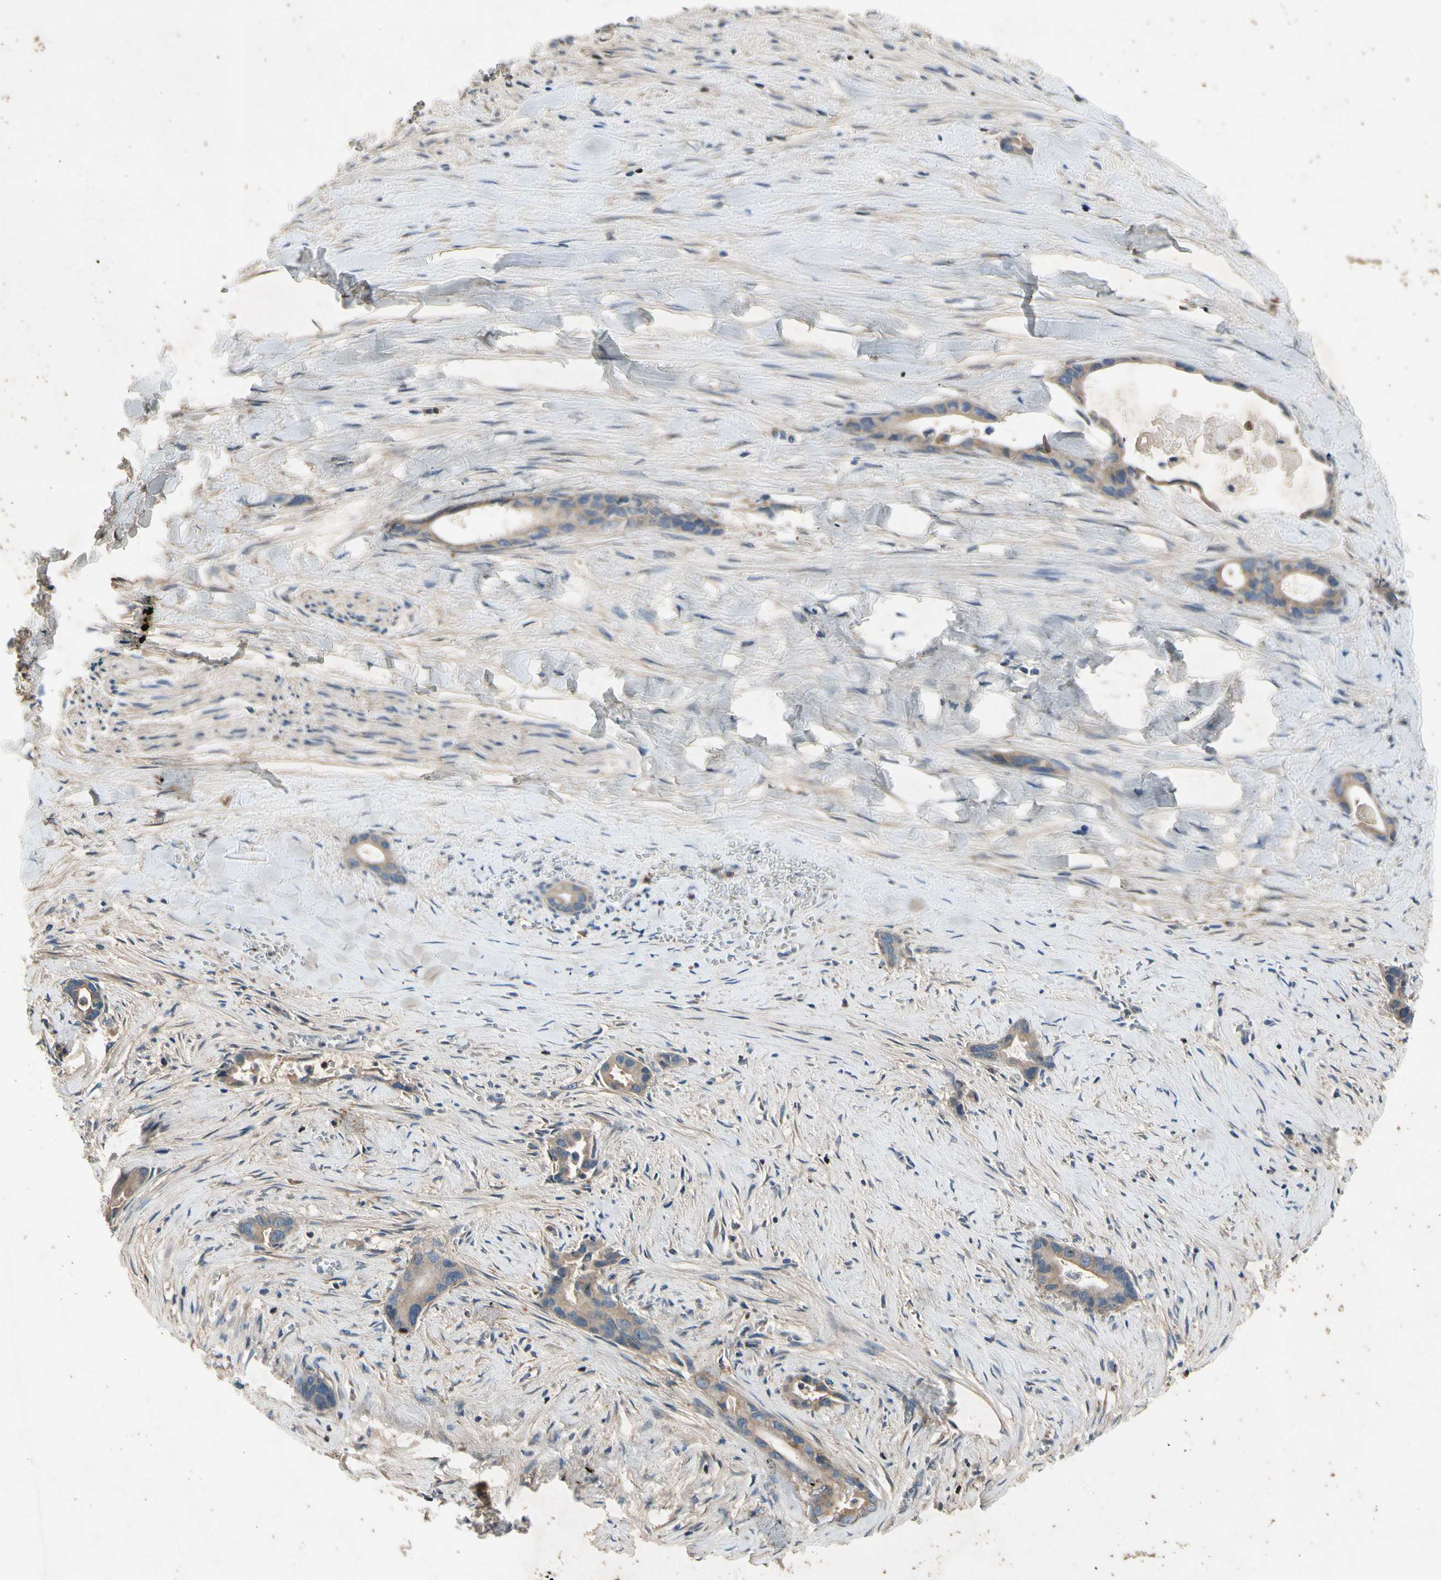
{"staining": {"intensity": "weak", "quantity": ">75%", "location": "cytoplasmic/membranous"}, "tissue": "liver cancer", "cell_type": "Tumor cells", "image_type": "cancer", "snomed": [{"axis": "morphology", "description": "Cholangiocarcinoma"}, {"axis": "topography", "description": "Liver"}], "caption": "DAB immunohistochemical staining of human cholangiocarcinoma (liver) reveals weak cytoplasmic/membranous protein expression in about >75% of tumor cells.", "gene": "TBX21", "patient": {"sex": "female", "age": 55}}